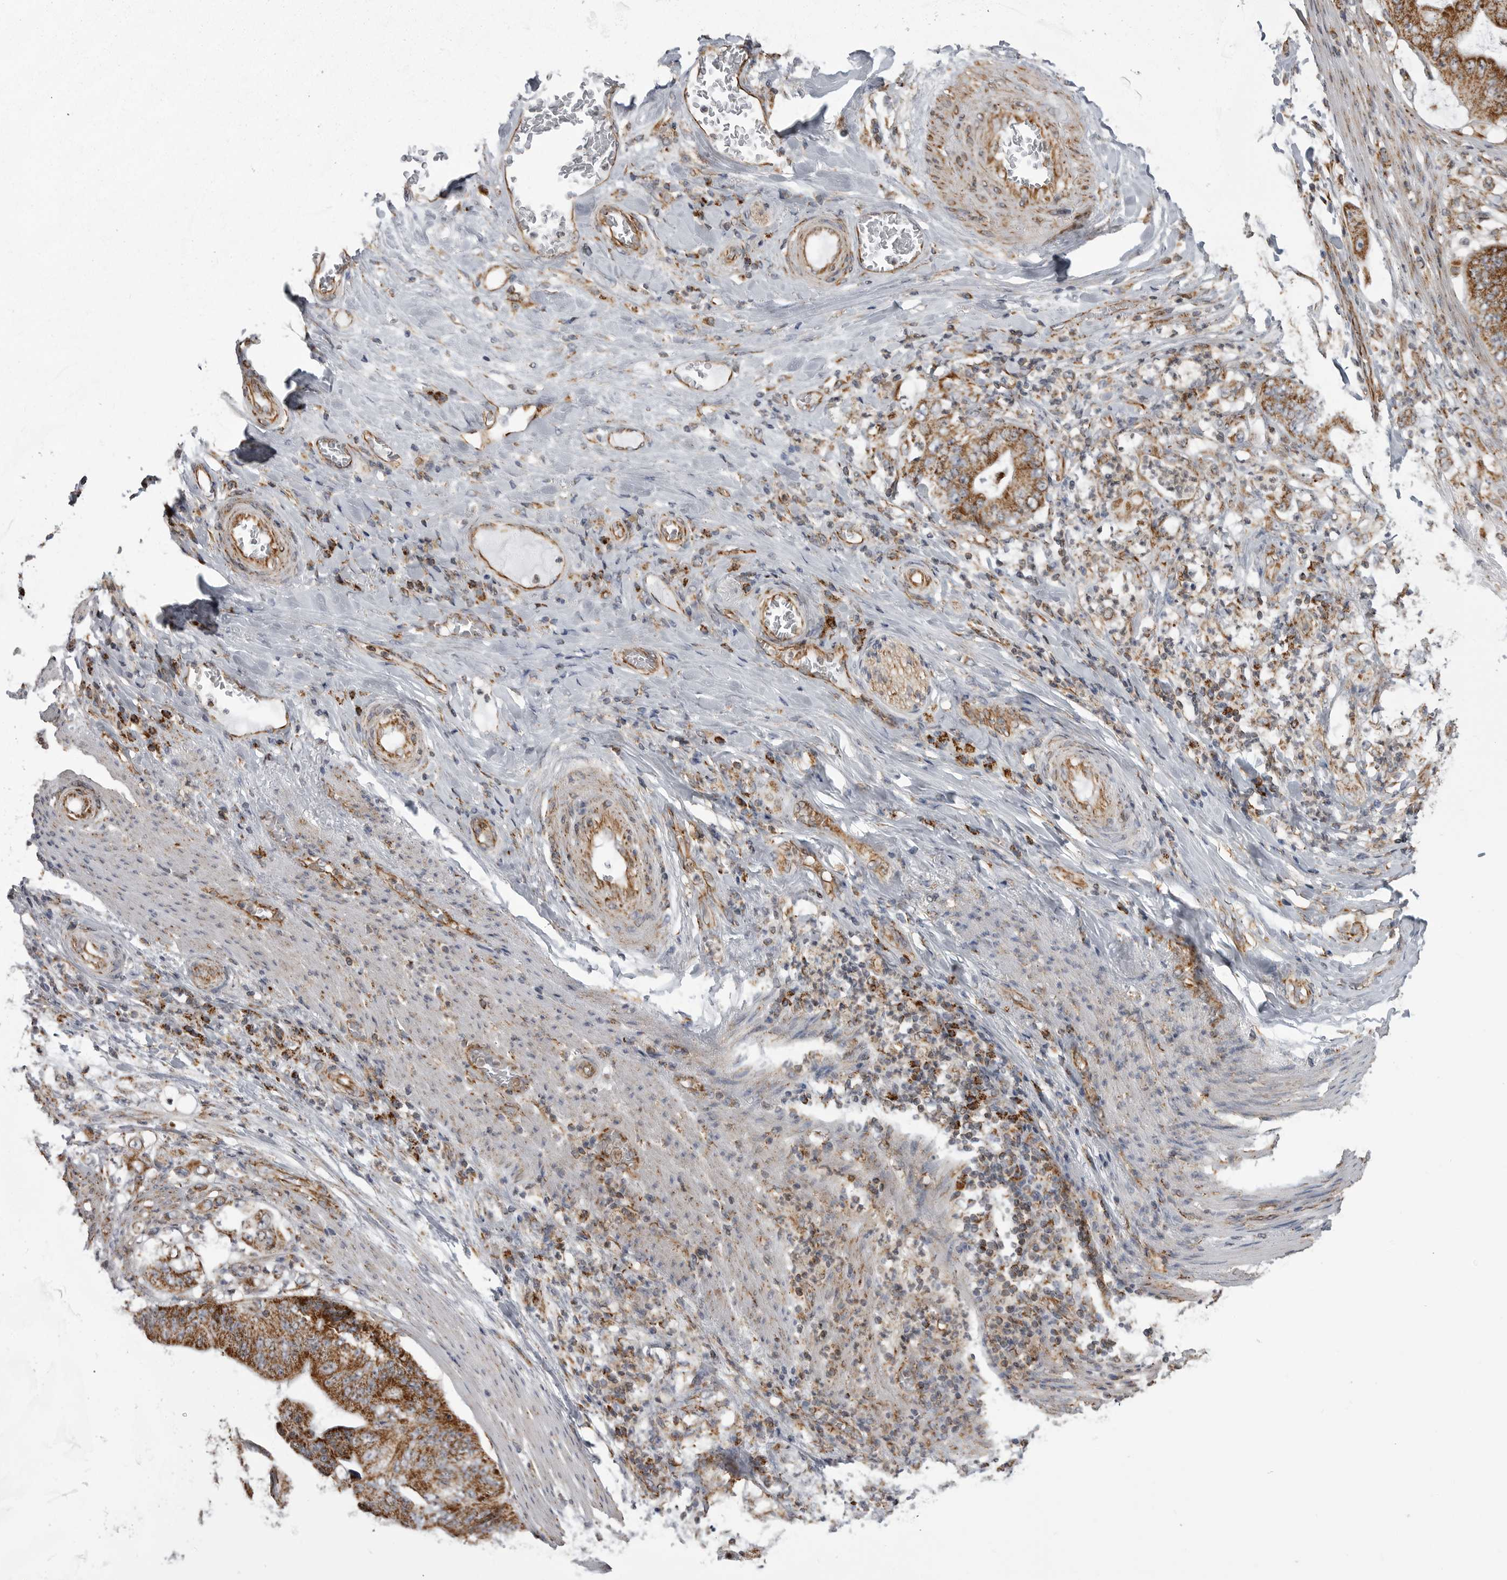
{"staining": {"intensity": "strong", "quantity": ">75%", "location": "cytoplasmic/membranous"}, "tissue": "stomach cancer", "cell_type": "Tumor cells", "image_type": "cancer", "snomed": [{"axis": "morphology", "description": "Adenocarcinoma, NOS"}, {"axis": "topography", "description": "Stomach"}], "caption": "Stomach cancer (adenocarcinoma) stained with a brown dye demonstrates strong cytoplasmic/membranous positive positivity in about >75% of tumor cells.", "gene": "FH", "patient": {"sex": "female", "age": 73}}